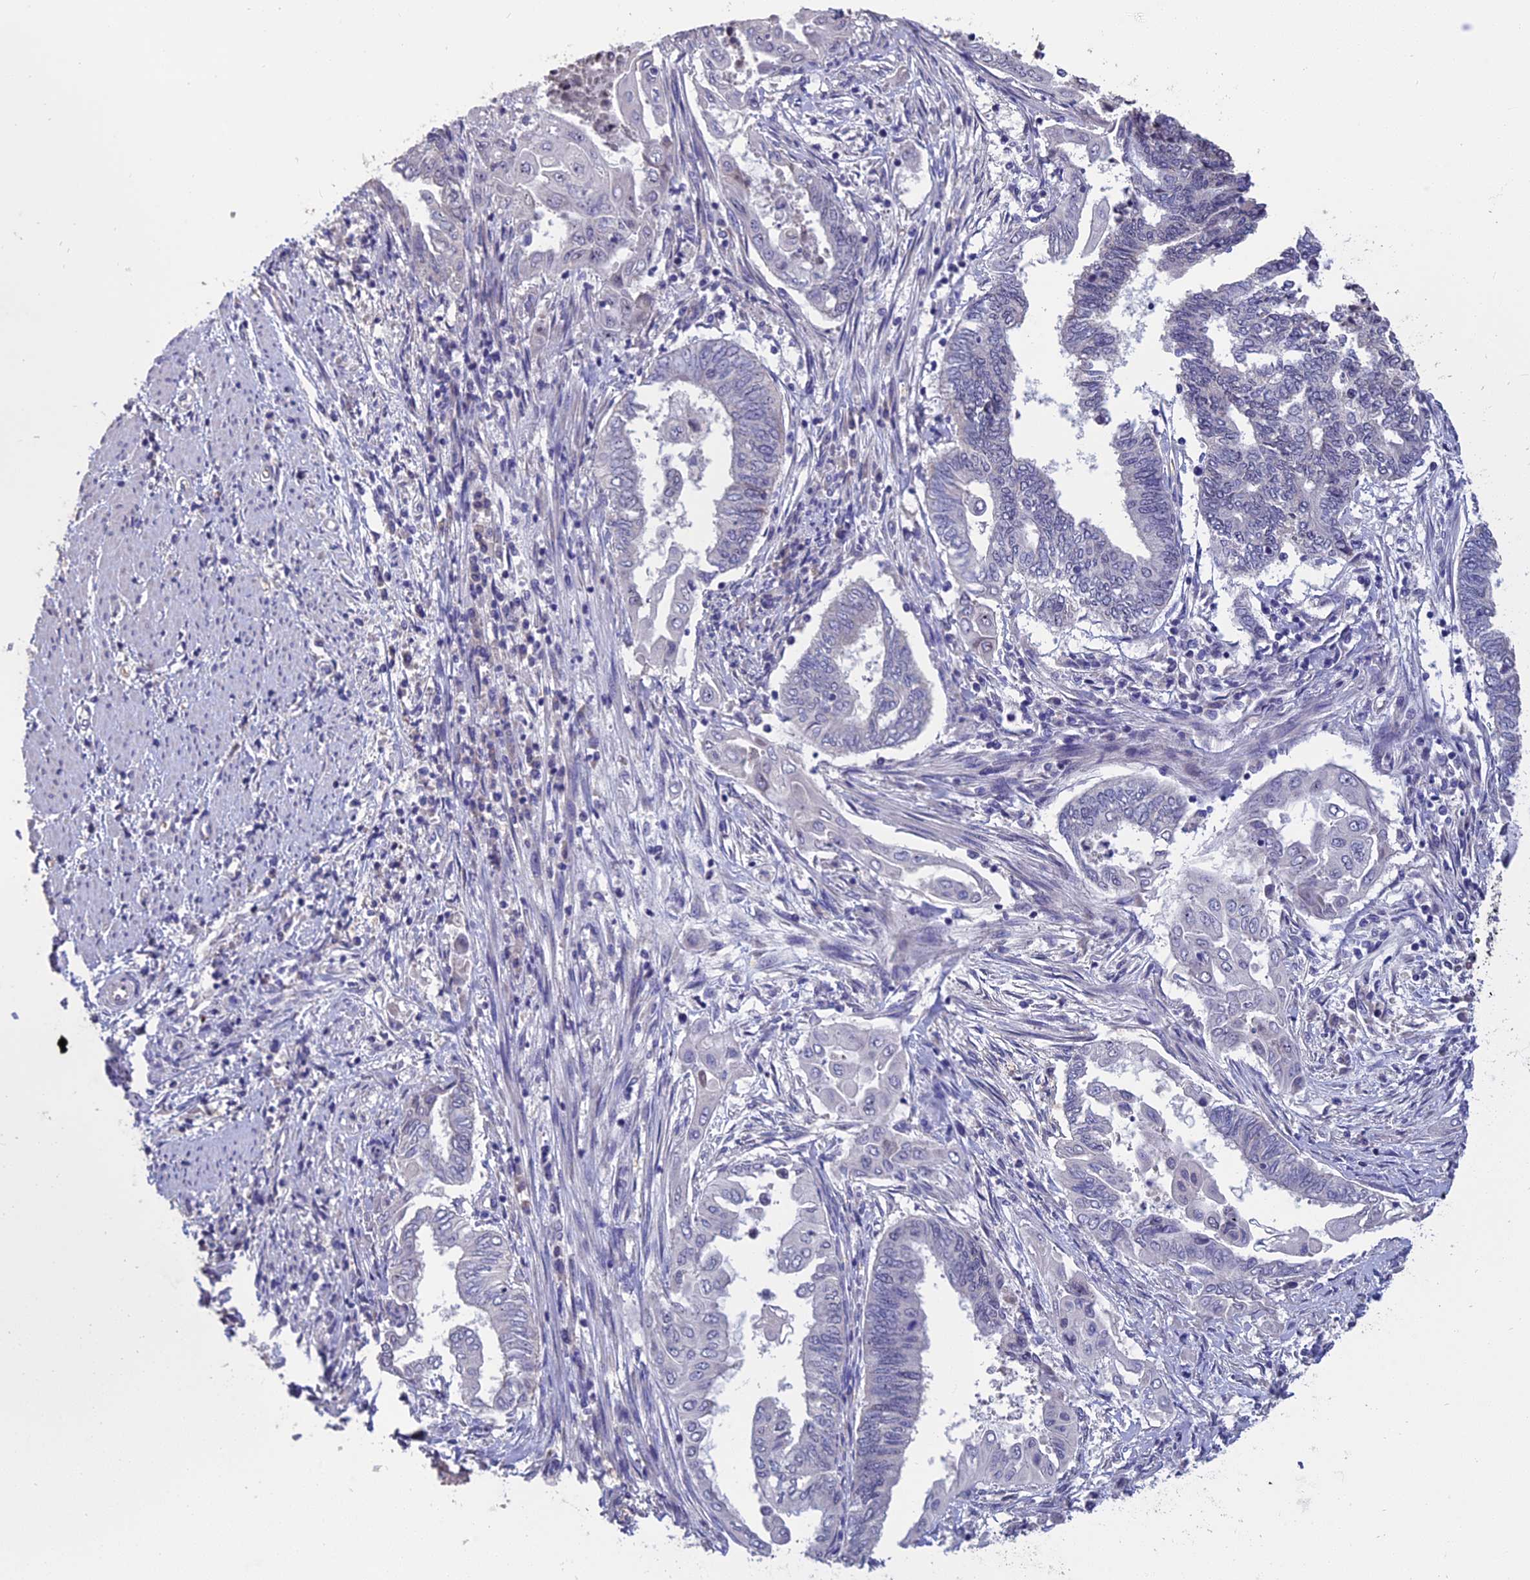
{"staining": {"intensity": "negative", "quantity": "none", "location": "none"}, "tissue": "endometrial cancer", "cell_type": "Tumor cells", "image_type": "cancer", "snomed": [{"axis": "morphology", "description": "Adenocarcinoma, NOS"}, {"axis": "topography", "description": "Uterus"}, {"axis": "topography", "description": "Endometrium"}], "caption": "High power microscopy image of an IHC micrograph of endometrial cancer, revealing no significant staining in tumor cells.", "gene": "KNOP1", "patient": {"sex": "female", "age": 70}}